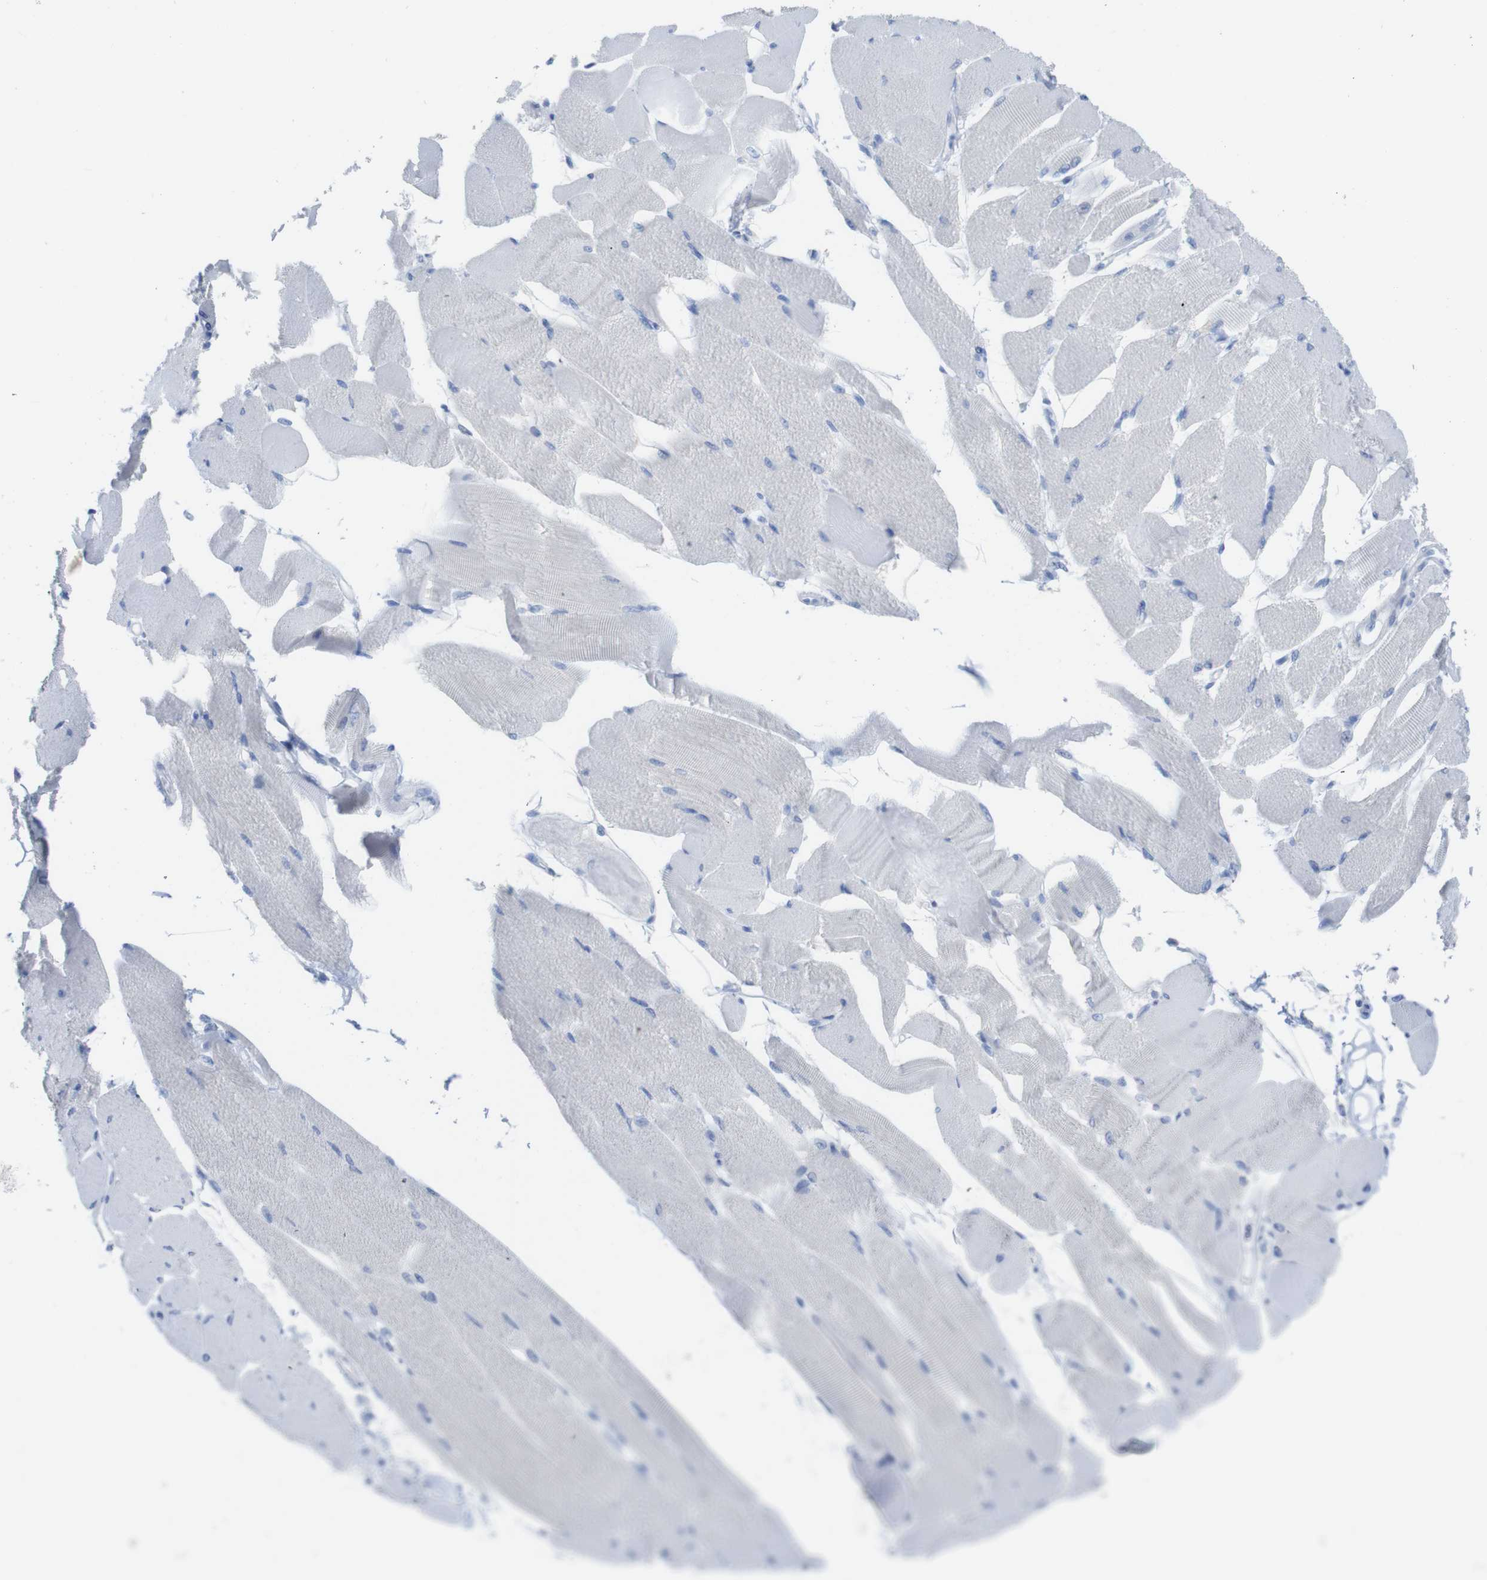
{"staining": {"intensity": "negative", "quantity": "none", "location": "none"}, "tissue": "skeletal muscle", "cell_type": "Myocytes", "image_type": "normal", "snomed": [{"axis": "morphology", "description": "Normal tissue, NOS"}, {"axis": "topography", "description": "Skeletal muscle"}, {"axis": "topography", "description": "Peripheral nerve tissue"}], "caption": "Human skeletal muscle stained for a protein using IHC demonstrates no positivity in myocytes.", "gene": "PNMA1", "patient": {"sex": "female", "age": 84}}